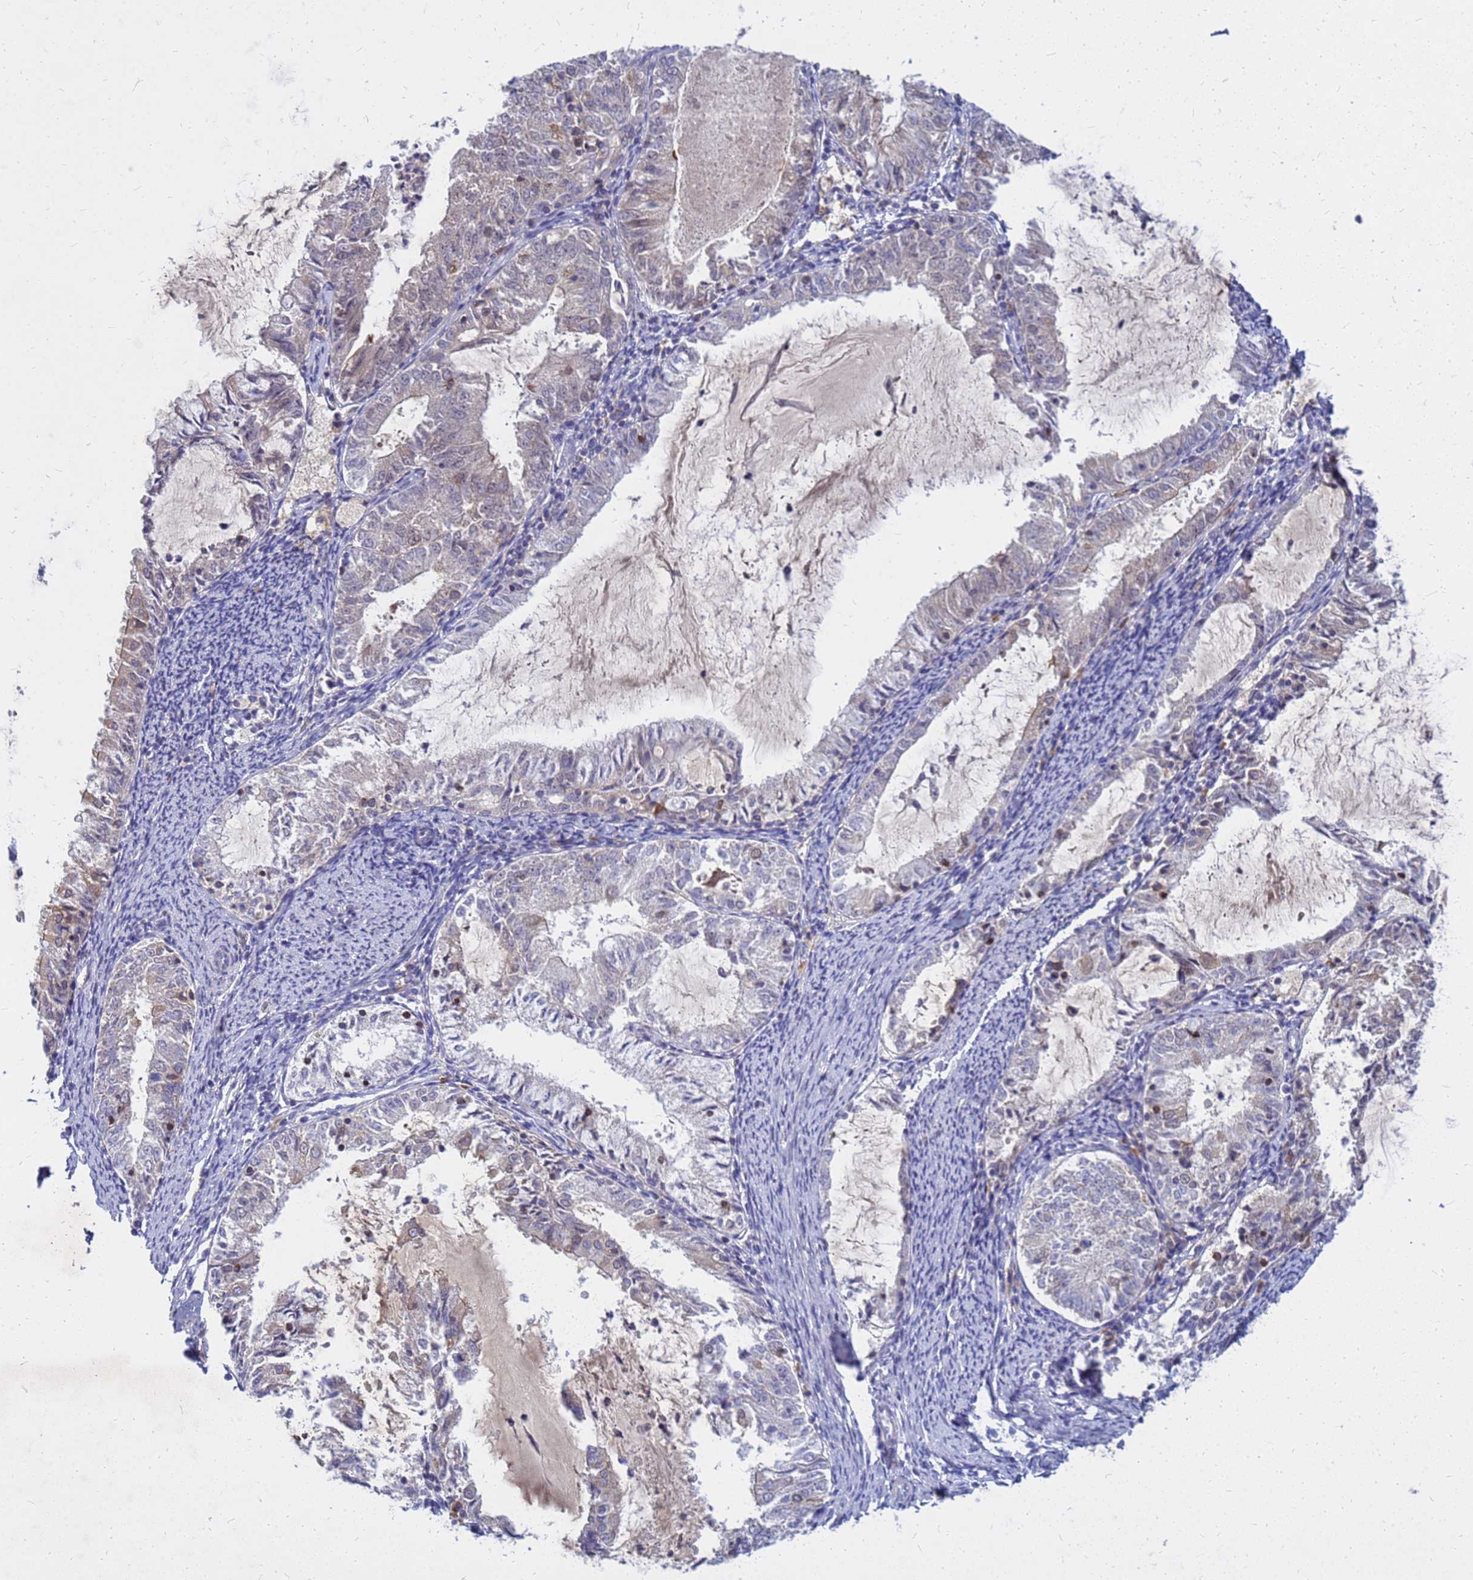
{"staining": {"intensity": "weak", "quantity": "25%-75%", "location": "nuclear"}, "tissue": "endometrial cancer", "cell_type": "Tumor cells", "image_type": "cancer", "snomed": [{"axis": "morphology", "description": "Adenocarcinoma, NOS"}, {"axis": "topography", "description": "Endometrium"}], "caption": "Immunohistochemical staining of human endometrial adenocarcinoma demonstrates low levels of weak nuclear staining in approximately 25%-75% of tumor cells.", "gene": "SRGAP3", "patient": {"sex": "female", "age": 57}}